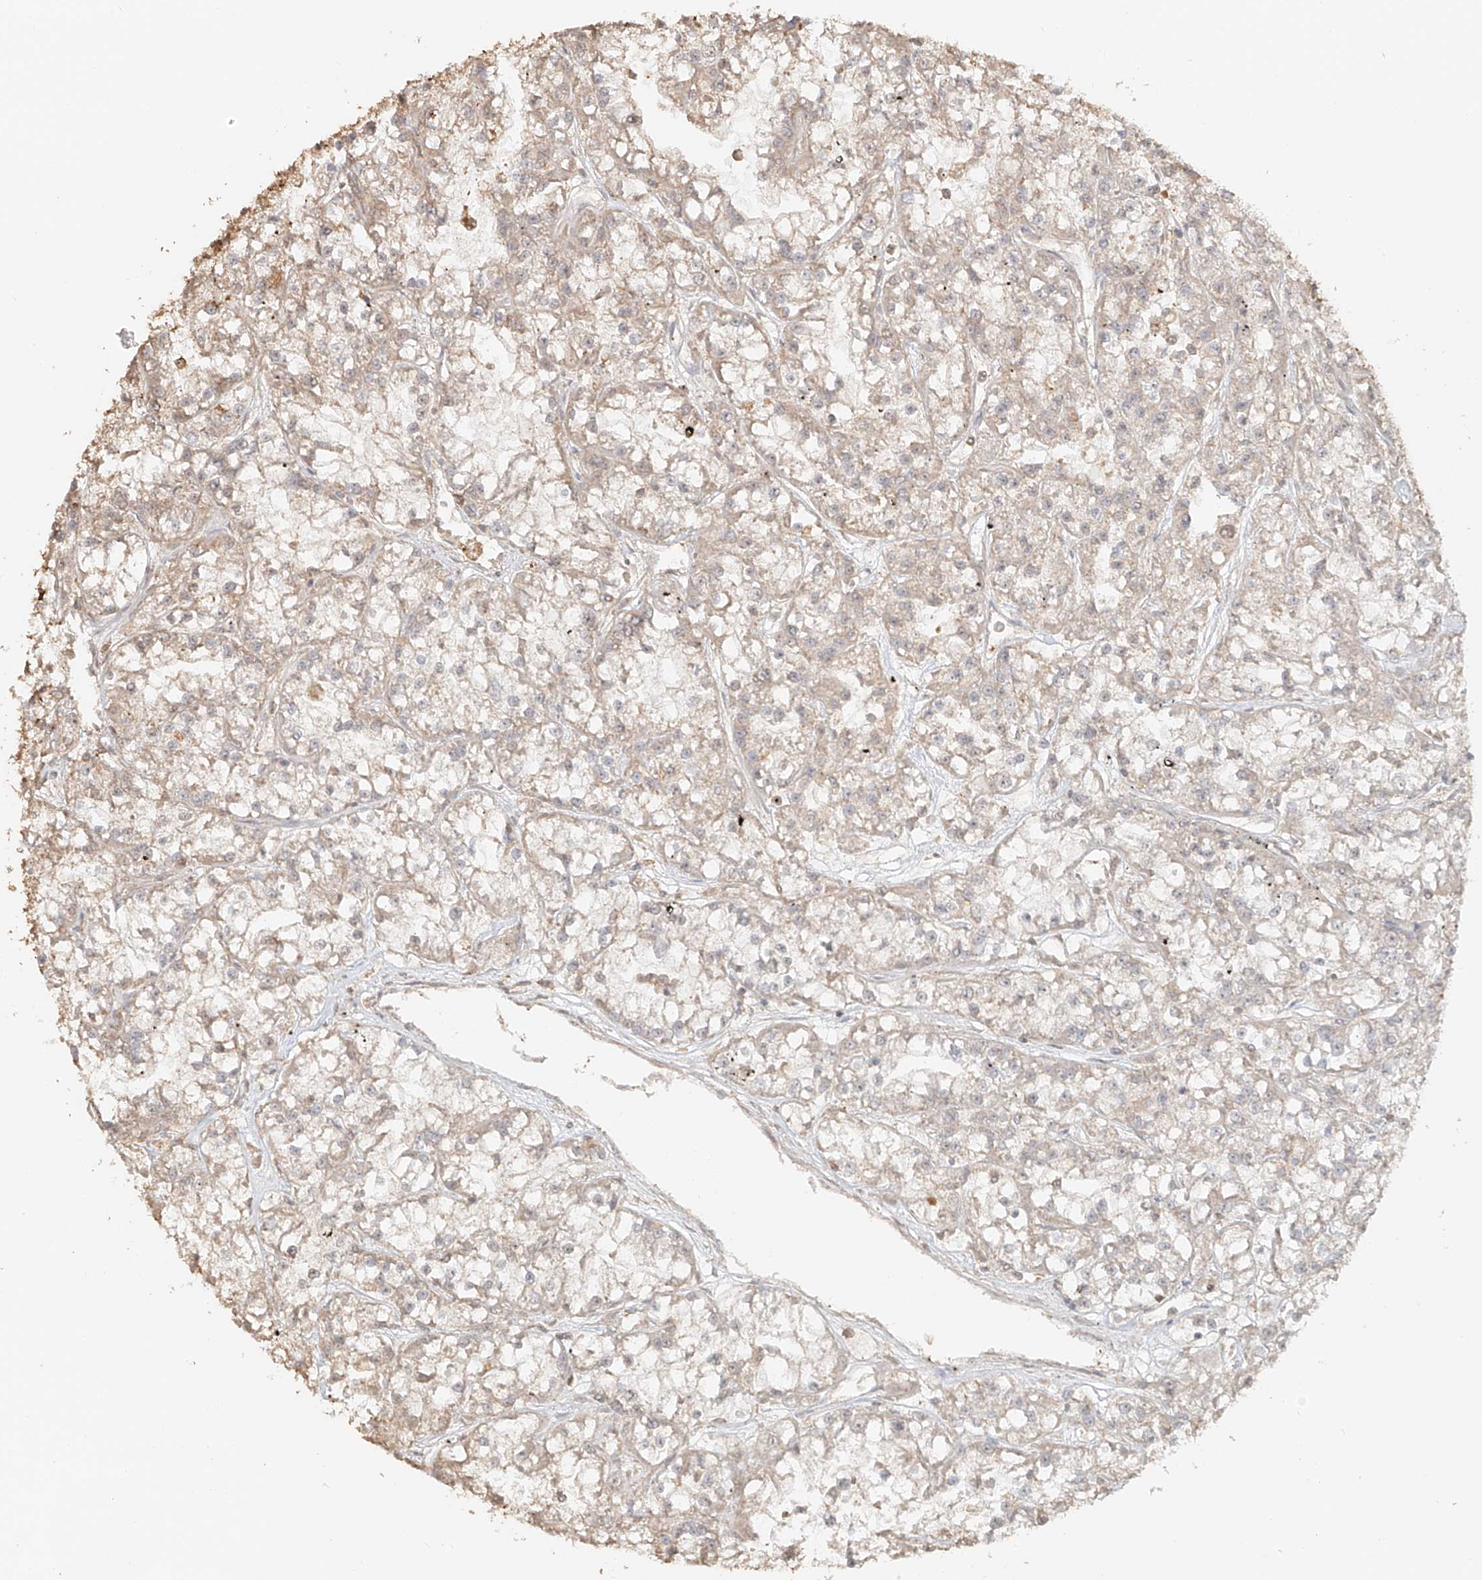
{"staining": {"intensity": "weak", "quantity": "<25%", "location": "cytoplasmic/membranous"}, "tissue": "renal cancer", "cell_type": "Tumor cells", "image_type": "cancer", "snomed": [{"axis": "morphology", "description": "Adenocarcinoma, NOS"}, {"axis": "topography", "description": "Kidney"}], "caption": "High magnification brightfield microscopy of renal cancer stained with DAB (3,3'-diaminobenzidine) (brown) and counterstained with hematoxylin (blue): tumor cells show no significant positivity. (Brightfield microscopy of DAB (3,3'-diaminobenzidine) immunohistochemistry at high magnification).", "gene": "NPHS1", "patient": {"sex": "female", "age": 52}}